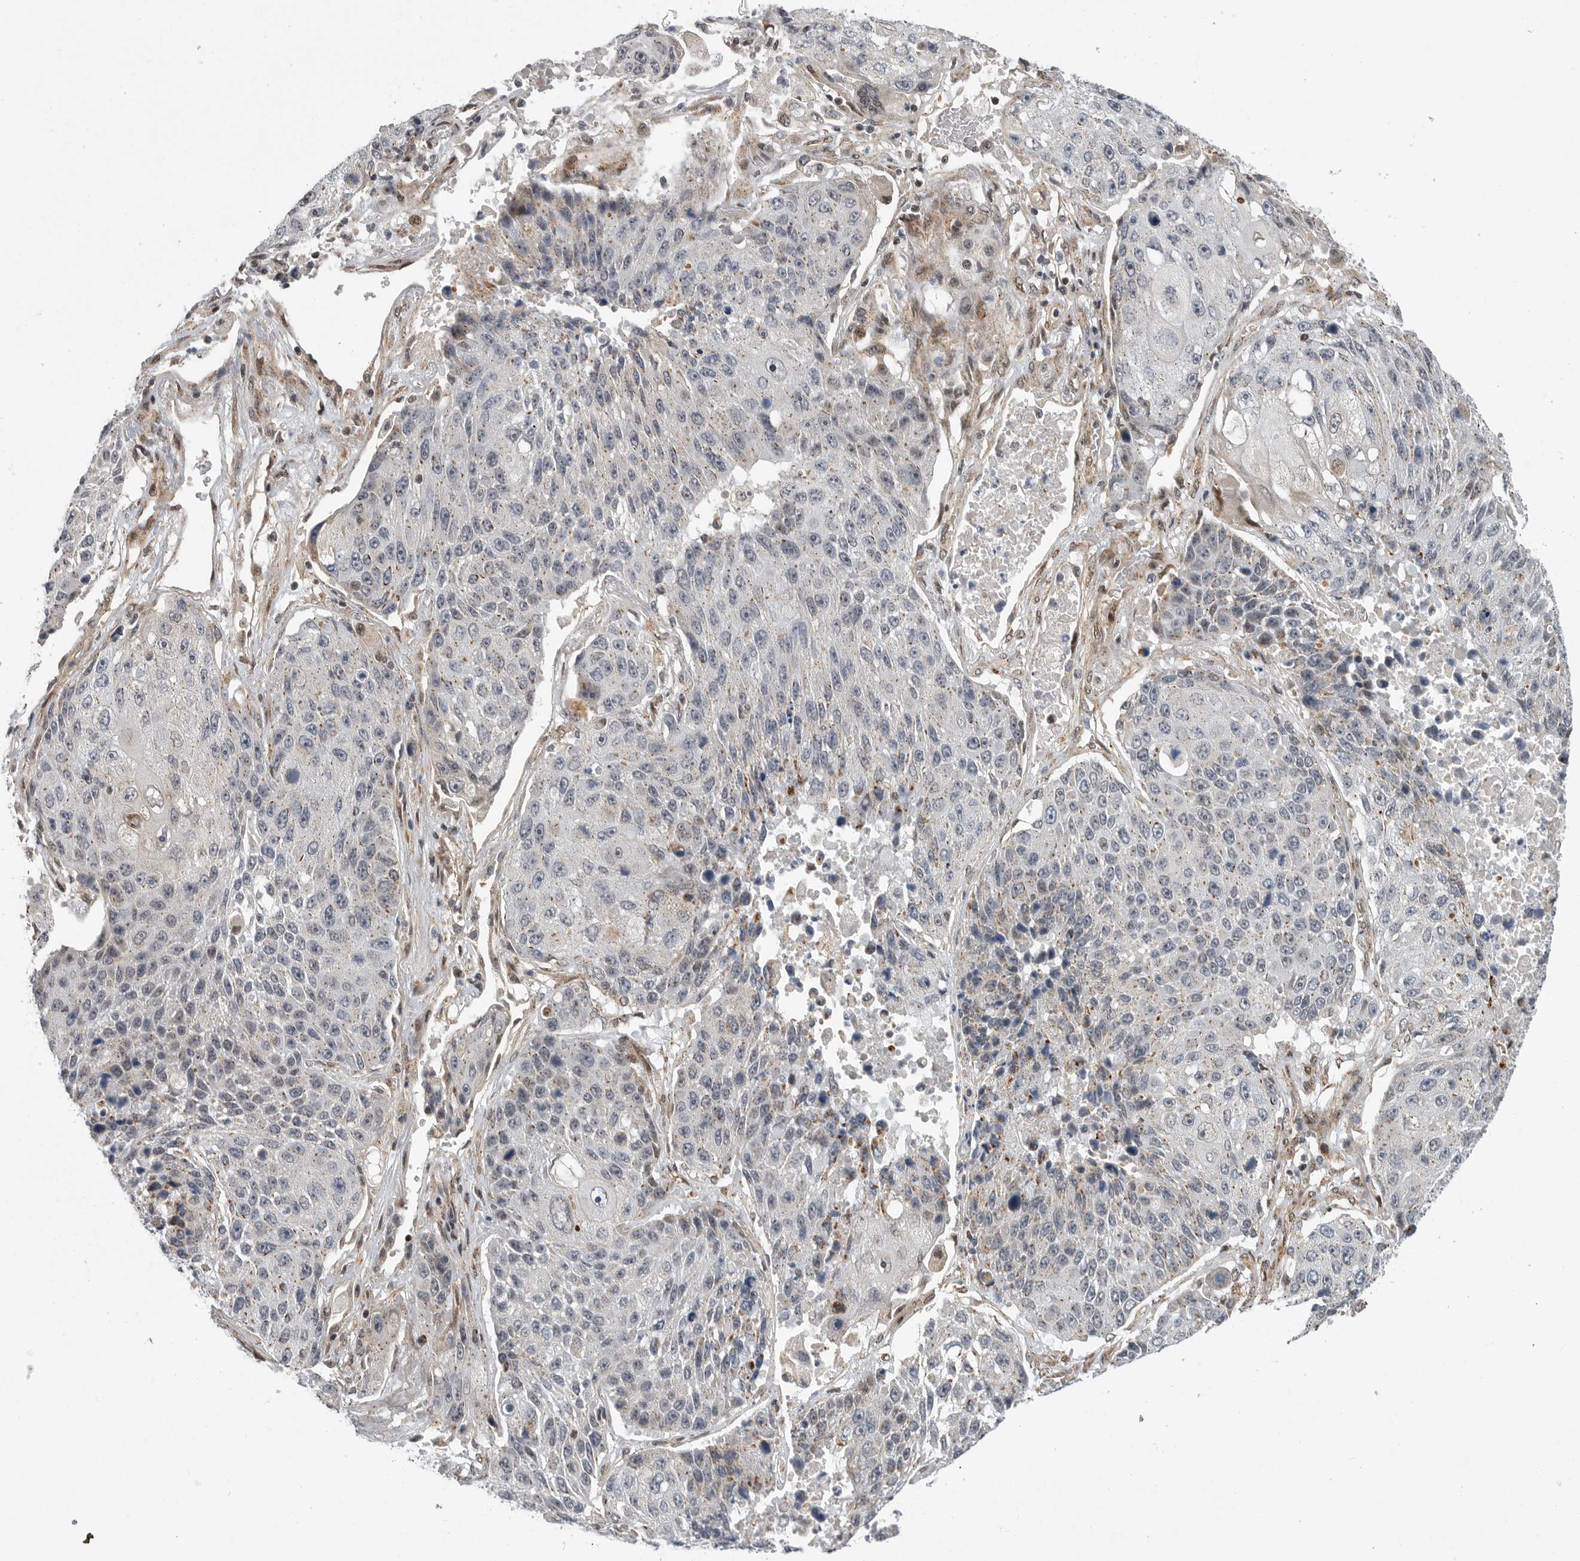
{"staining": {"intensity": "weak", "quantity": "<25%", "location": "cytoplasmic/membranous"}, "tissue": "lung cancer", "cell_type": "Tumor cells", "image_type": "cancer", "snomed": [{"axis": "morphology", "description": "Squamous cell carcinoma, NOS"}, {"axis": "topography", "description": "Lung"}], "caption": "The histopathology image demonstrates no staining of tumor cells in lung squamous cell carcinoma.", "gene": "TMPRSS11F", "patient": {"sex": "male", "age": 61}}